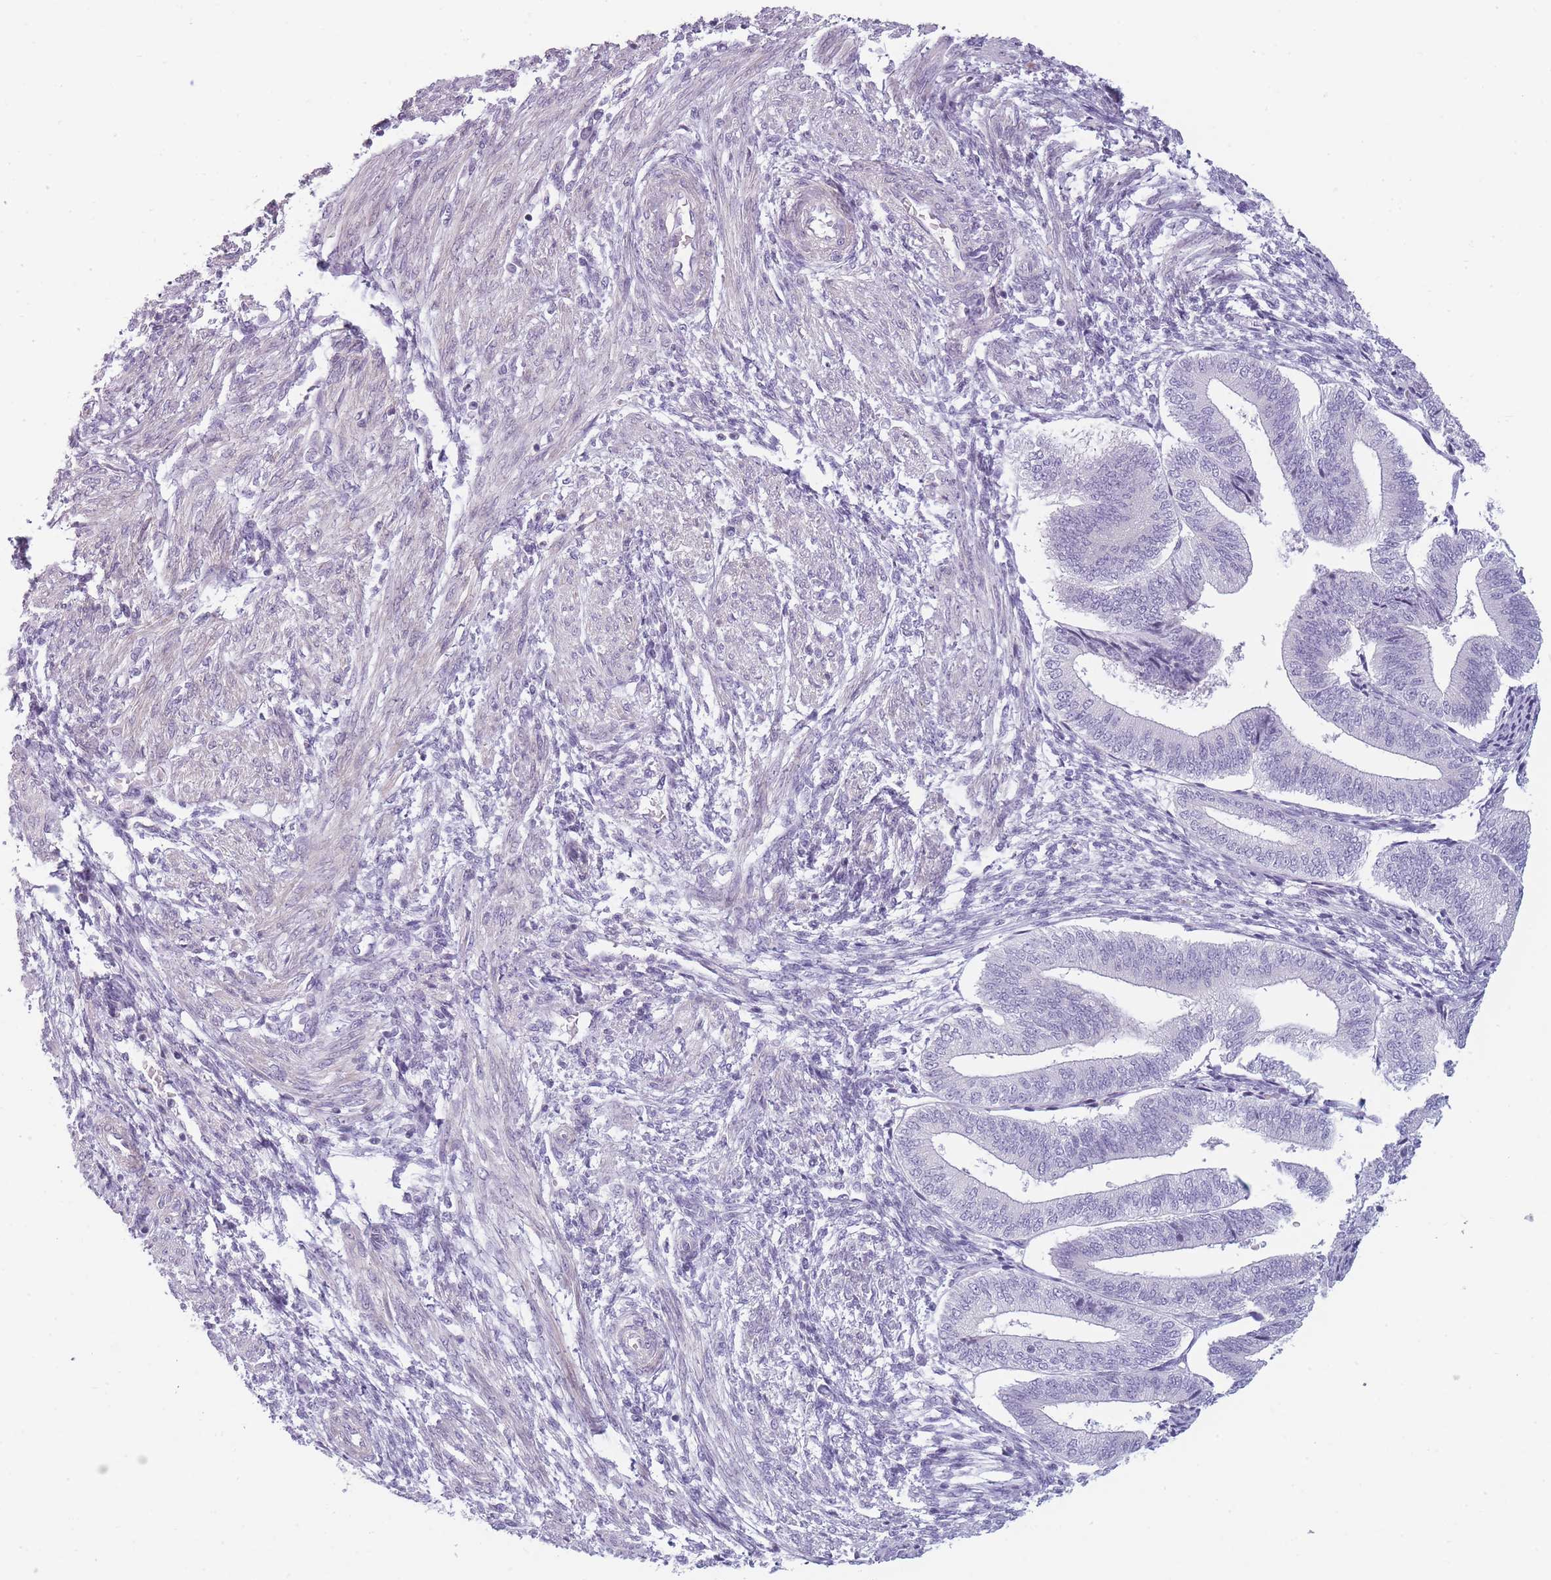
{"staining": {"intensity": "negative", "quantity": "none", "location": "none"}, "tissue": "endometrium", "cell_type": "Cells in endometrial stroma", "image_type": "normal", "snomed": [{"axis": "morphology", "description": "Normal tissue, NOS"}, {"axis": "topography", "description": "Endometrium"}], "caption": "DAB (3,3'-diaminobenzidine) immunohistochemical staining of benign human endometrium reveals no significant staining in cells in endometrial stroma. Nuclei are stained in blue.", "gene": "GGT1", "patient": {"sex": "female", "age": 34}}